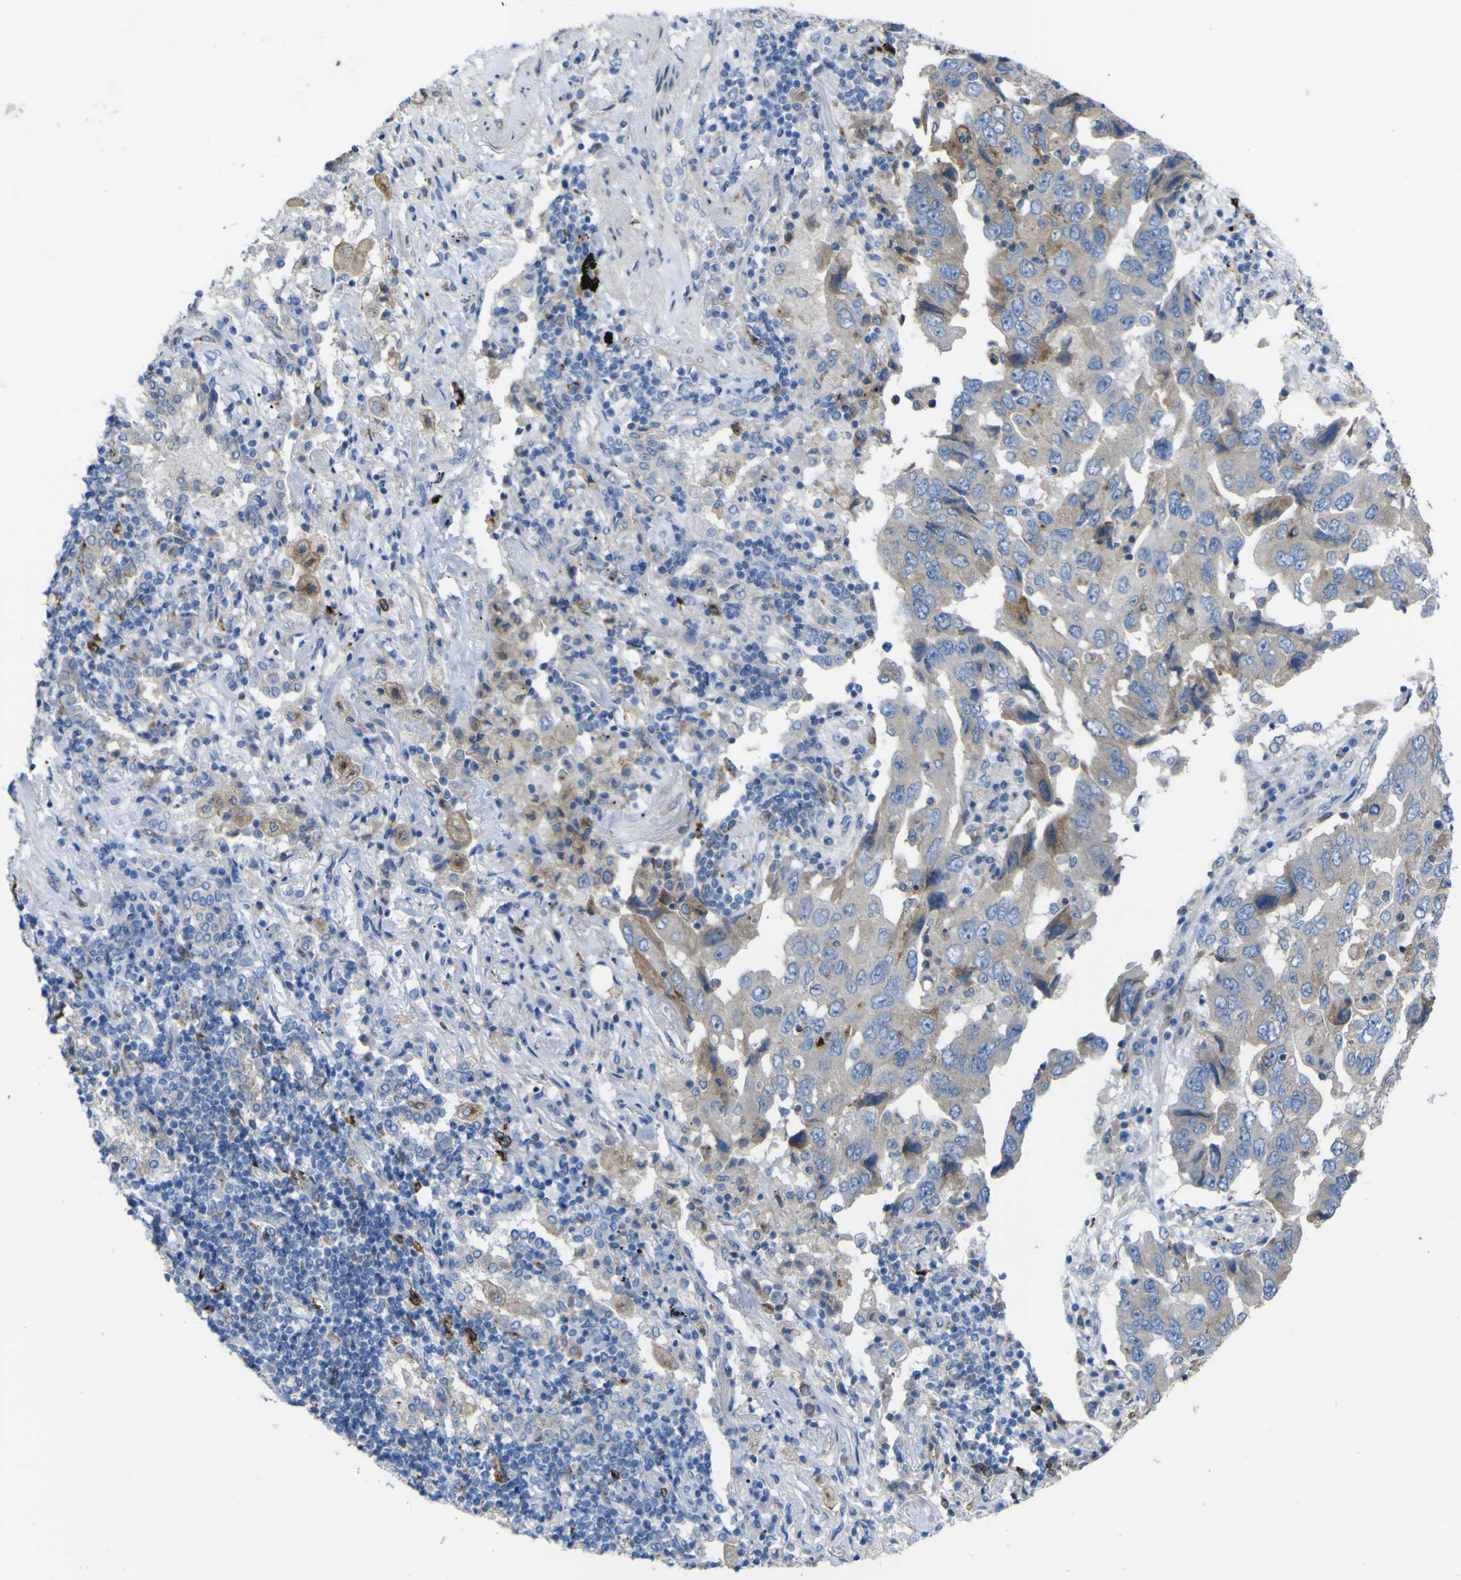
{"staining": {"intensity": "weak", "quantity": ">75%", "location": "cytoplasmic/membranous"}, "tissue": "lung cancer", "cell_type": "Tumor cells", "image_type": "cancer", "snomed": [{"axis": "morphology", "description": "Adenocarcinoma, NOS"}, {"axis": "topography", "description": "Lung"}], "caption": "This histopathology image demonstrates IHC staining of human lung cancer, with low weak cytoplasmic/membranous staining in about >75% of tumor cells.", "gene": "CST3", "patient": {"sex": "female", "age": 65}}